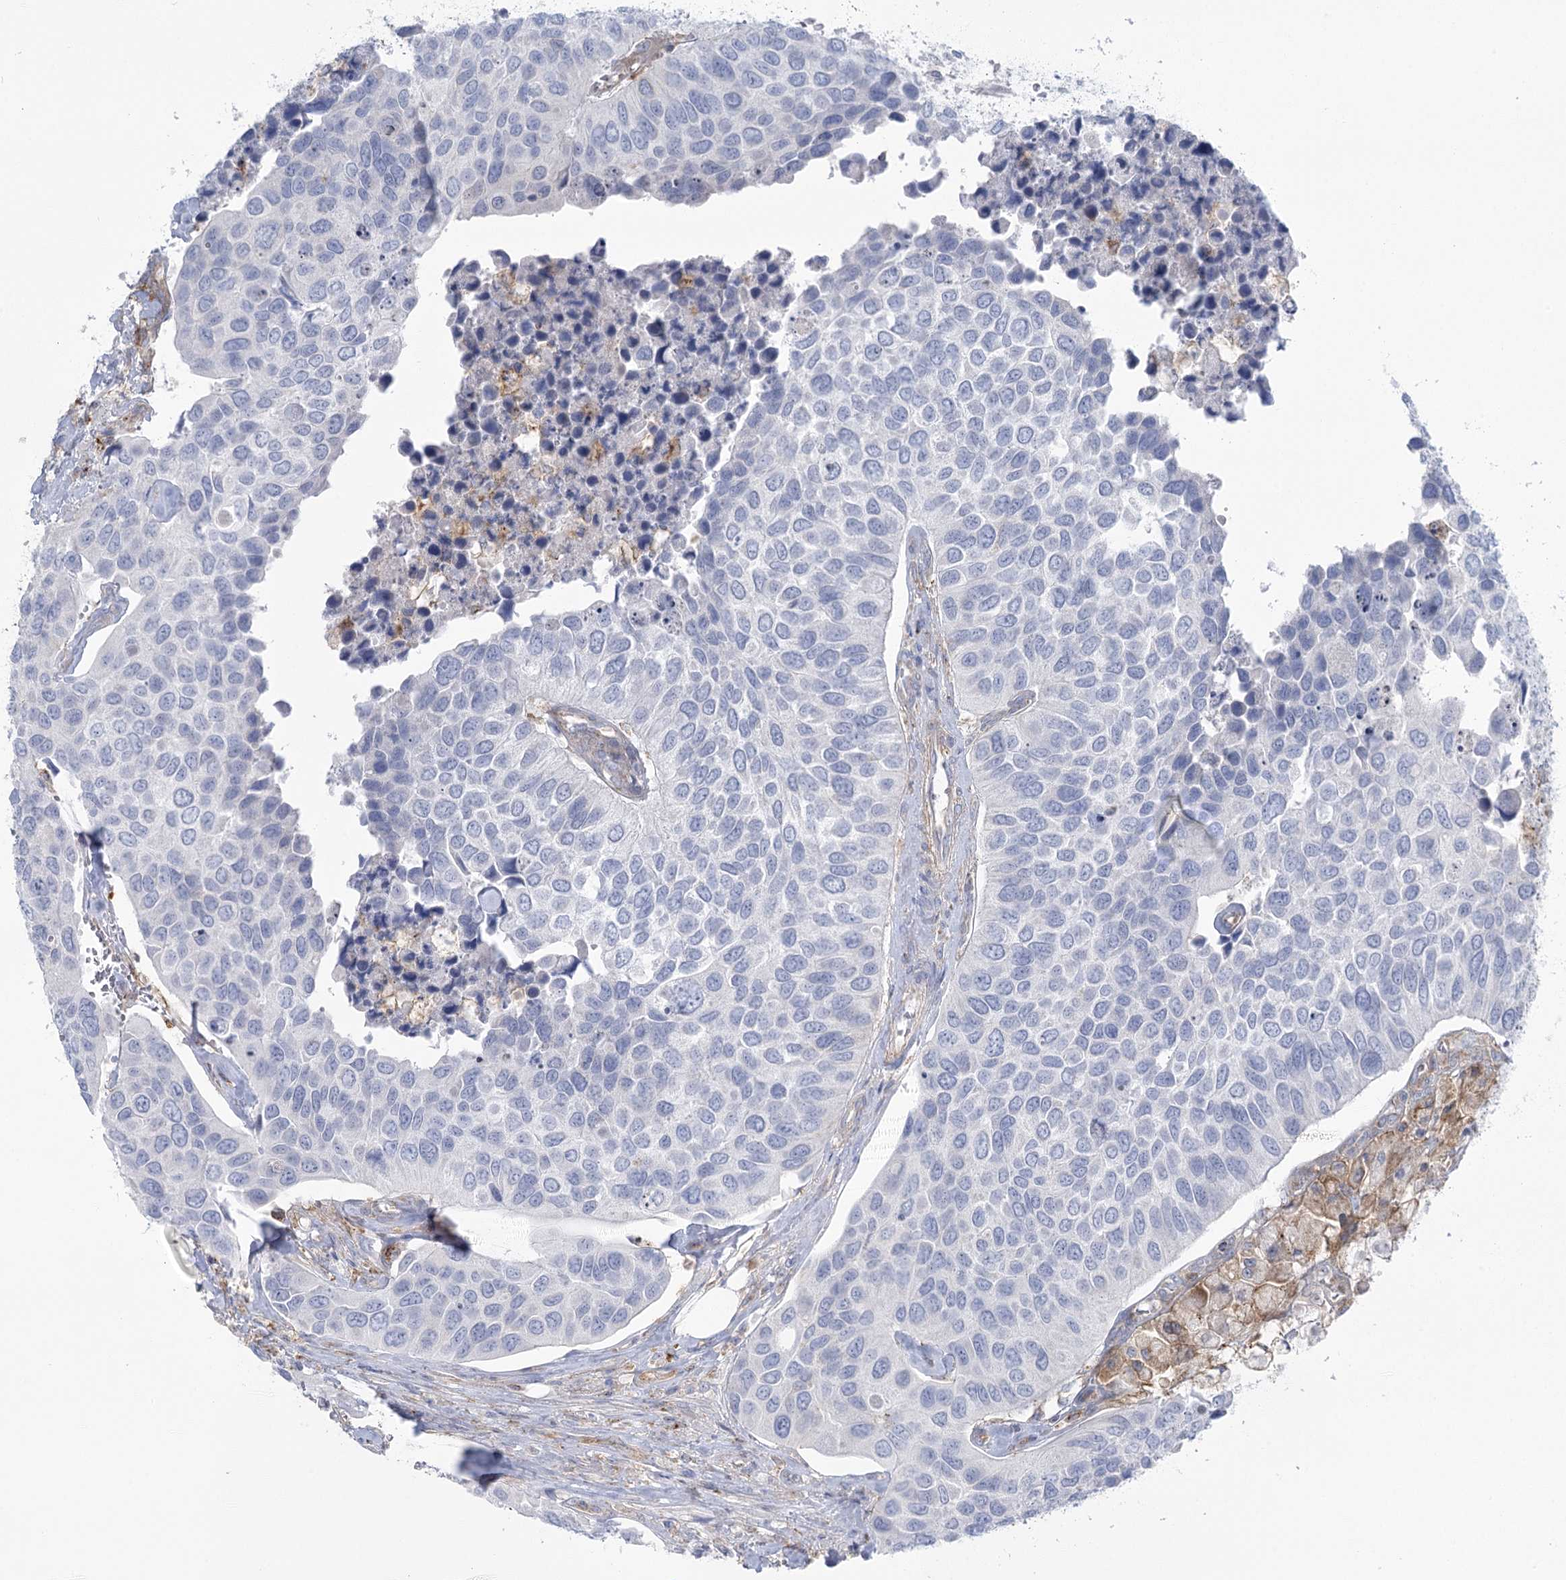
{"staining": {"intensity": "negative", "quantity": "none", "location": "none"}, "tissue": "urothelial cancer", "cell_type": "Tumor cells", "image_type": "cancer", "snomed": [{"axis": "morphology", "description": "Urothelial carcinoma, High grade"}, {"axis": "topography", "description": "Urinary bladder"}], "caption": "Tumor cells are negative for brown protein staining in urothelial cancer.", "gene": "CCDC88A", "patient": {"sex": "male", "age": 74}}